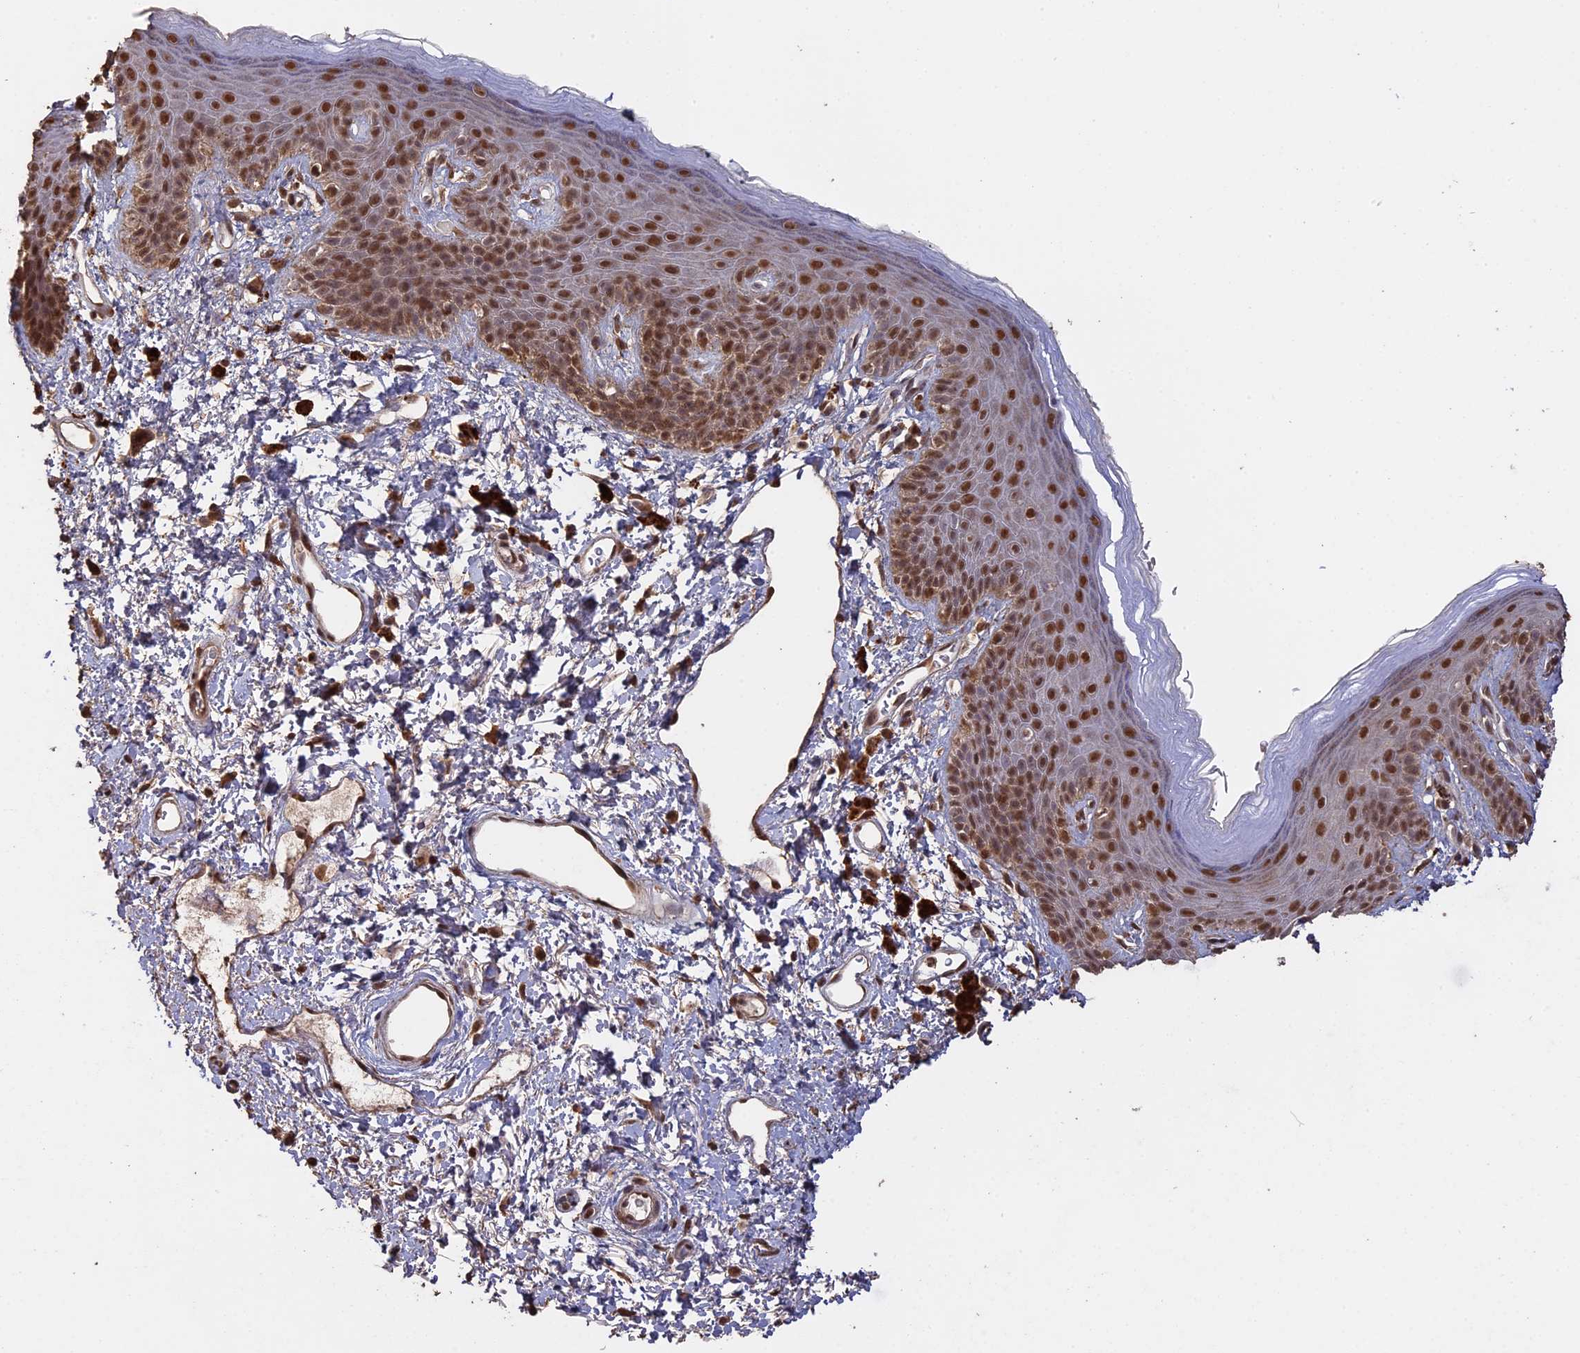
{"staining": {"intensity": "moderate", "quantity": ">75%", "location": "nuclear"}, "tissue": "skin", "cell_type": "Epidermal cells", "image_type": "normal", "snomed": [{"axis": "morphology", "description": "Normal tissue, NOS"}, {"axis": "topography", "description": "Anal"}], "caption": "Immunohistochemistry (IHC) (DAB (3,3'-diaminobenzidine)) staining of normal skin reveals moderate nuclear protein positivity in about >75% of epidermal cells.", "gene": "PSMC6", "patient": {"sex": "female", "age": 46}}